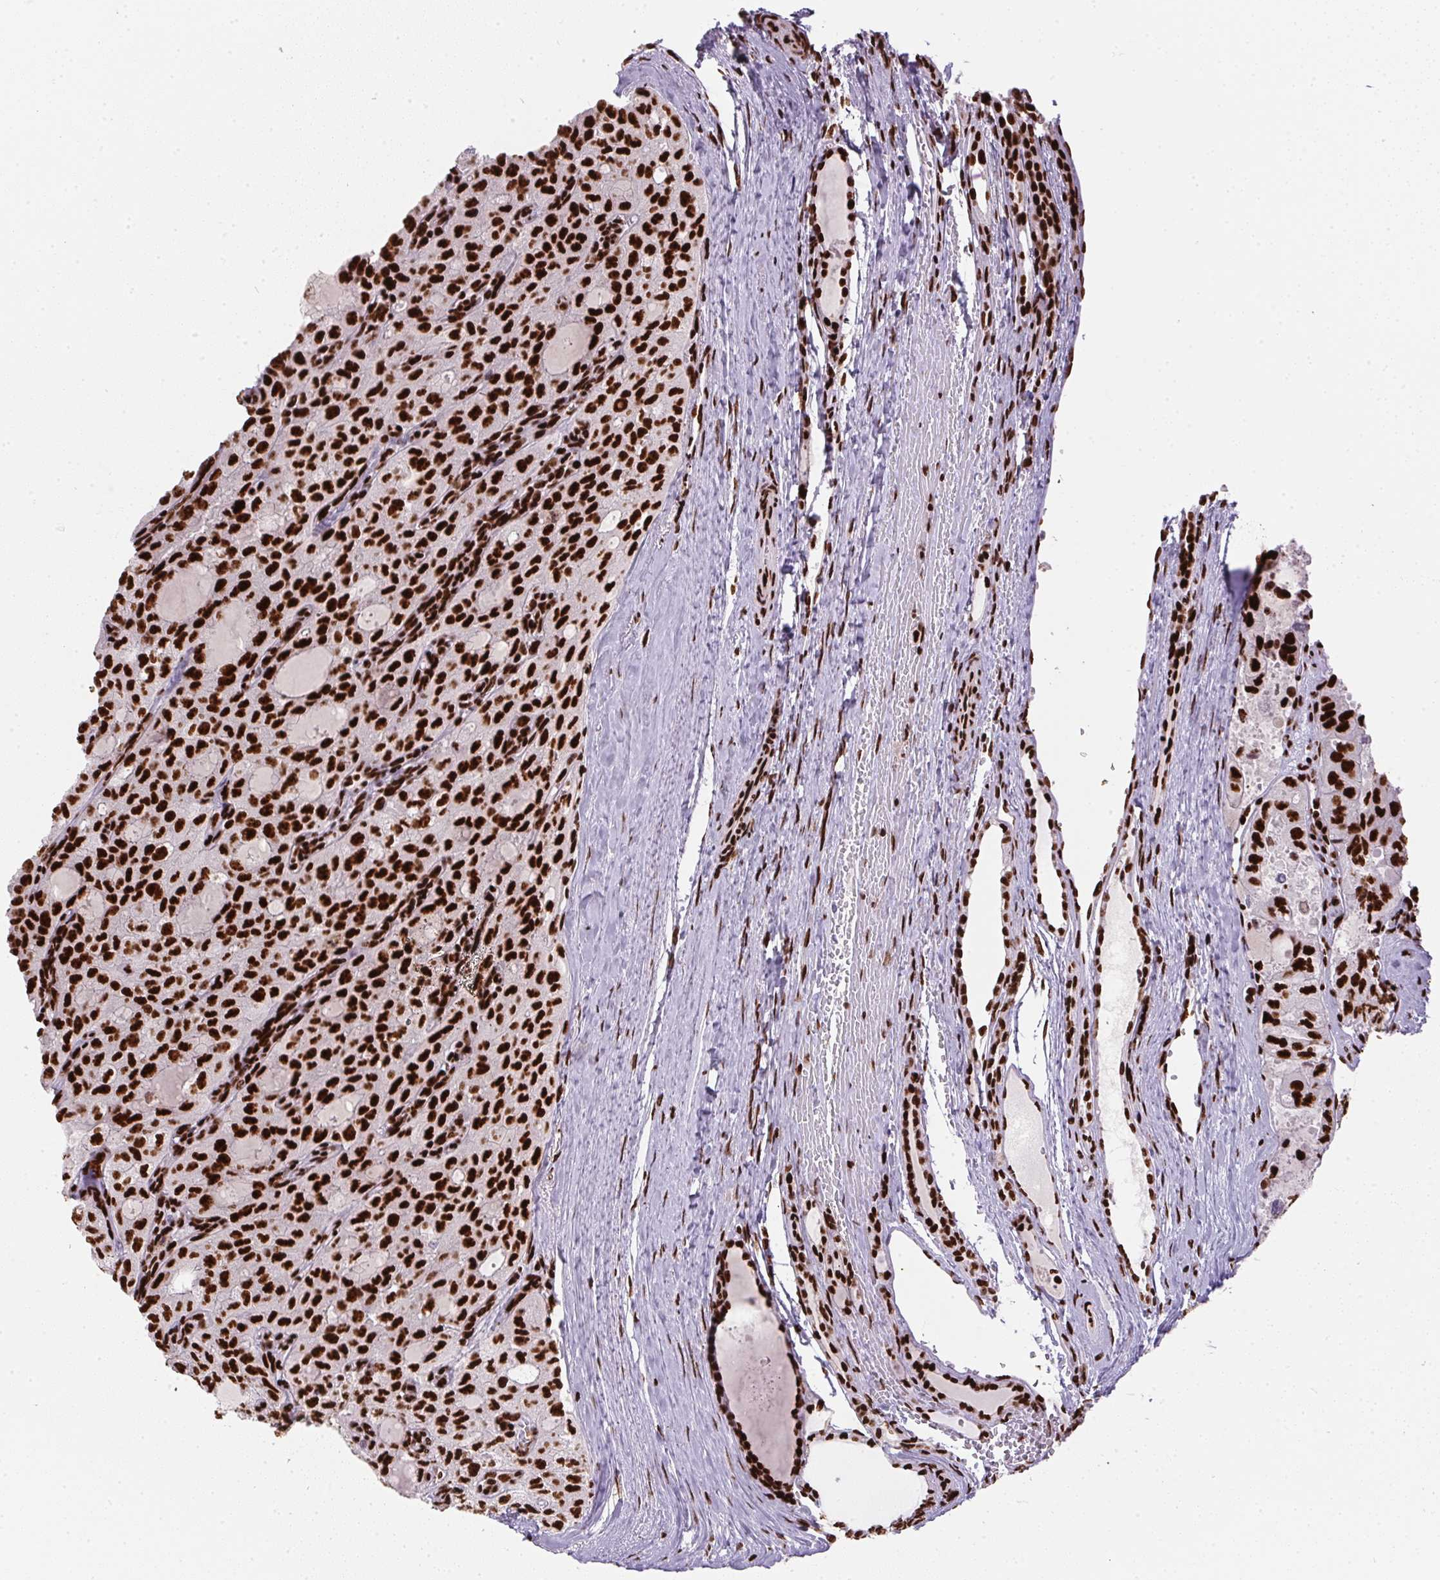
{"staining": {"intensity": "strong", "quantity": ">75%", "location": "nuclear"}, "tissue": "thyroid cancer", "cell_type": "Tumor cells", "image_type": "cancer", "snomed": [{"axis": "morphology", "description": "Follicular adenoma carcinoma, NOS"}, {"axis": "topography", "description": "Thyroid gland"}], "caption": "This histopathology image shows thyroid cancer stained with immunohistochemistry to label a protein in brown. The nuclear of tumor cells show strong positivity for the protein. Nuclei are counter-stained blue.", "gene": "PAGE3", "patient": {"sex": "male", "age": 75}}